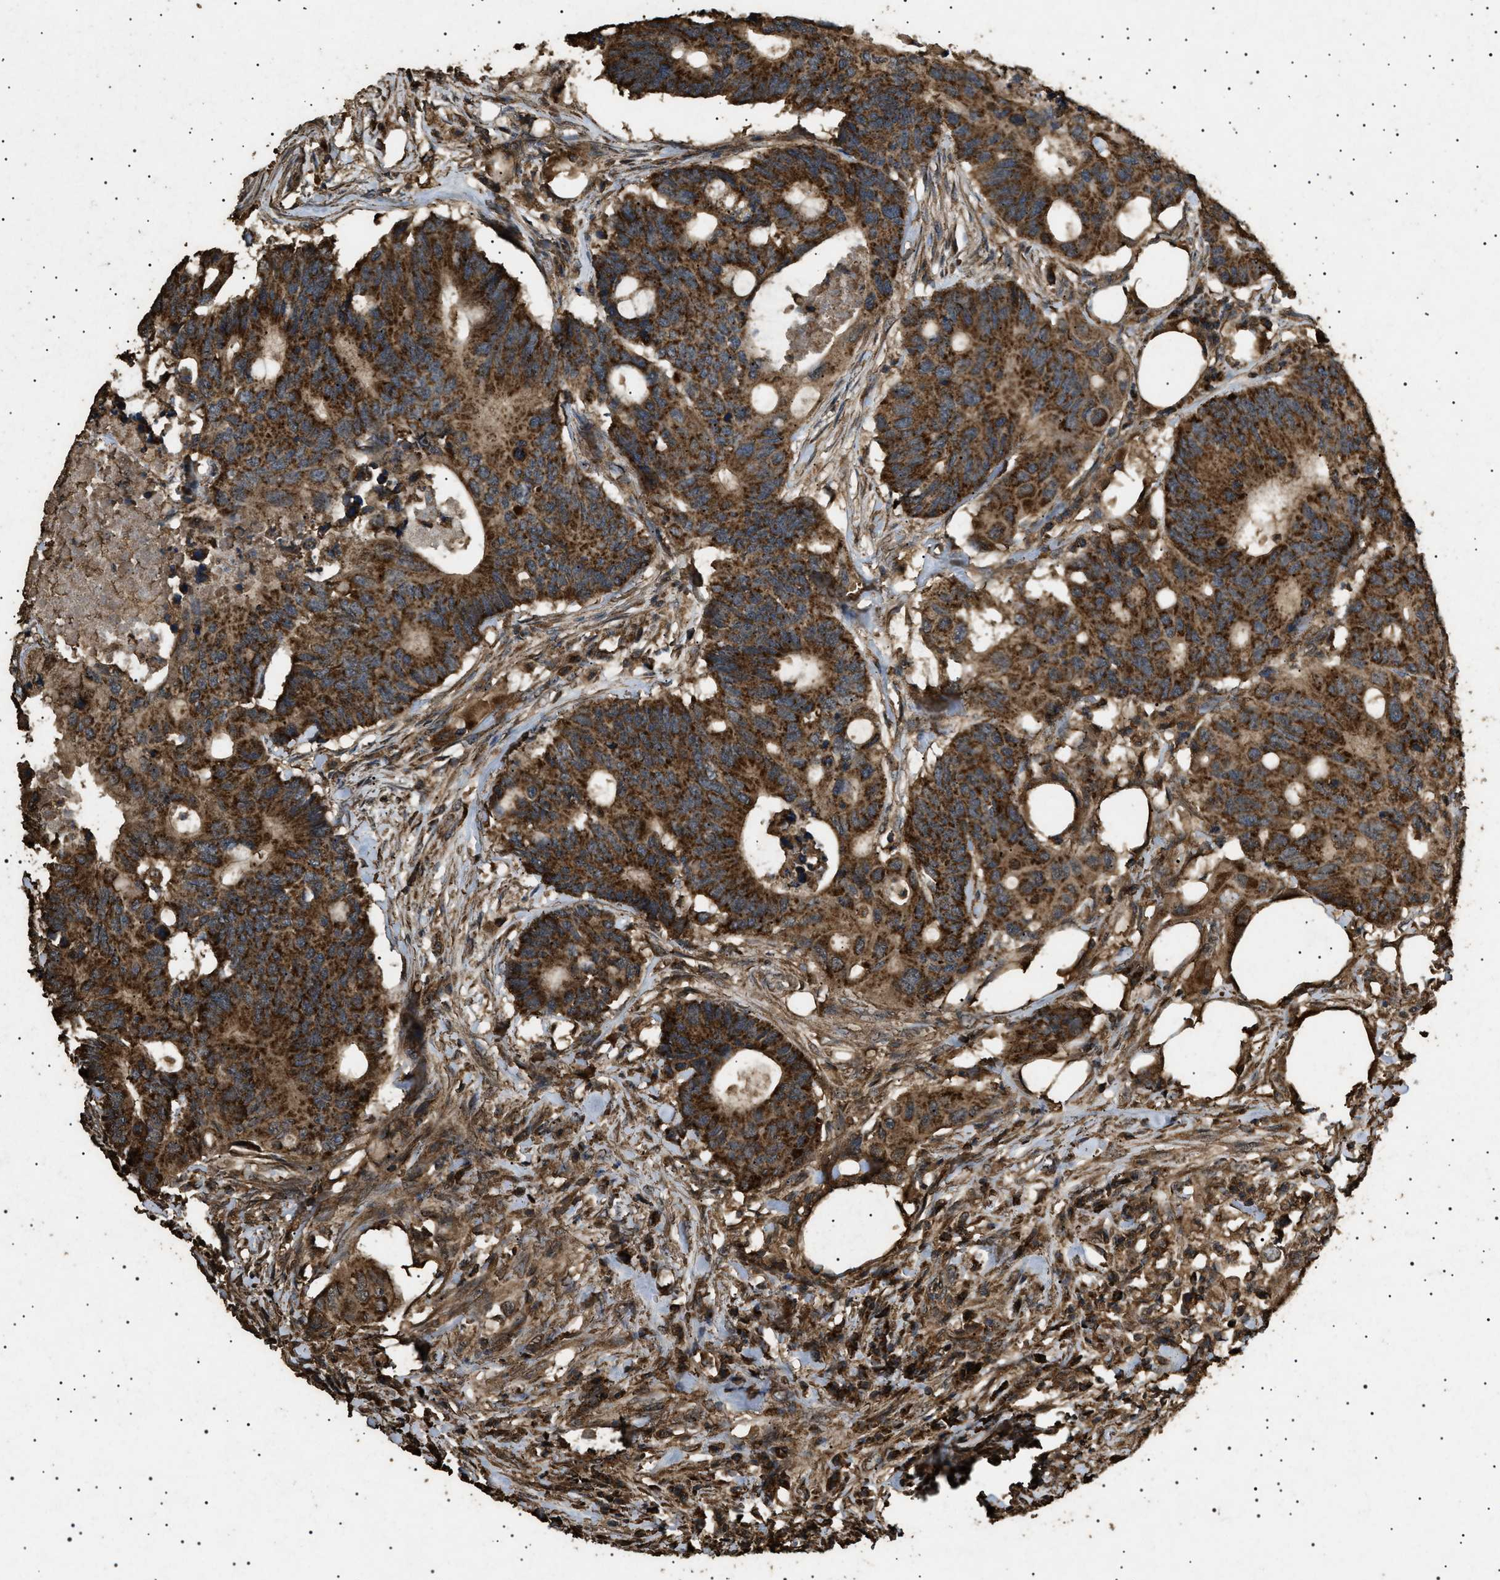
{"staining": {"intensity": "strong", "quantity": ">75%", "location": "cytoplasmic/membranous"}, "tissue": "colorectal cancer", "cell_type": "Tumor cells", "image_type": "cancer", "snomed": [{"axis": "morphology", "description": "Adenocarcinoma, NOS"}, {"axis": "topography", "description": "Colon"}], "caption": "Colorectal adenocarcinoma was stained to show a protein in brown. There is high levels of strong cytoplasmic/membranous positivity in approximately >75% of tumor cells.", "gene": "CYRIA", "patient": {"sex": "male", "age": 71}}